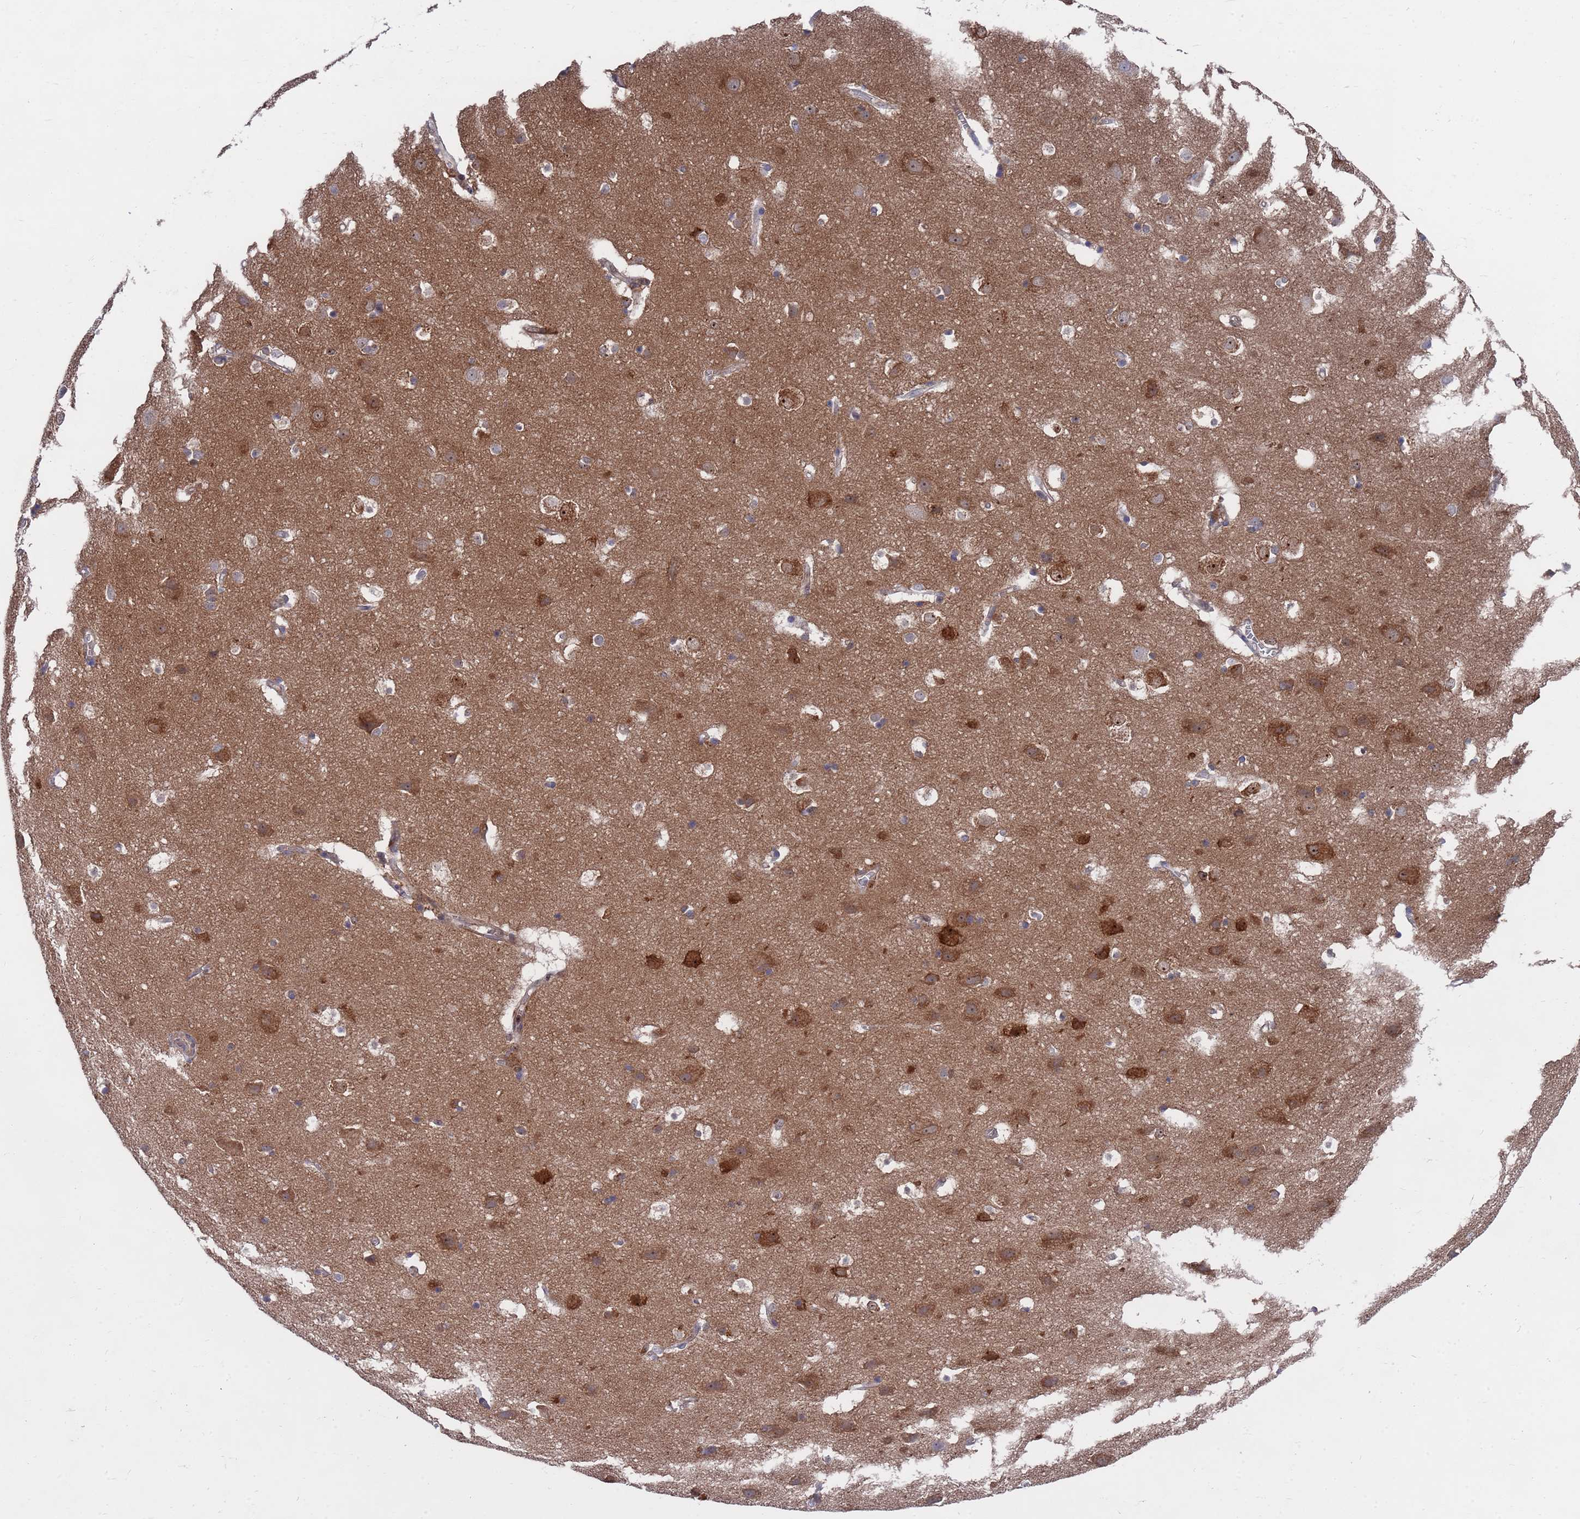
{"staining": {"intensity": "moderate", "quantity": "<25%", "location": "cytoplasmic/membranous"}, "tissue": "cerebral cortex", "cell_type": "Endothelial cells", "image_type": "normal", "snomed": [{"axis": "morphology", "description": "Normal tissue, NOS"}, {"axis": "topography", "description": "Cerebral cortex"}], "caption": "Unremarkable cerebral cortex displays moderate cytoplasmic/membranous expression in approximately <25% of endothelial cells.", "gene": "TMBIM6", "patient": {"sex": "male", "age": 54}}